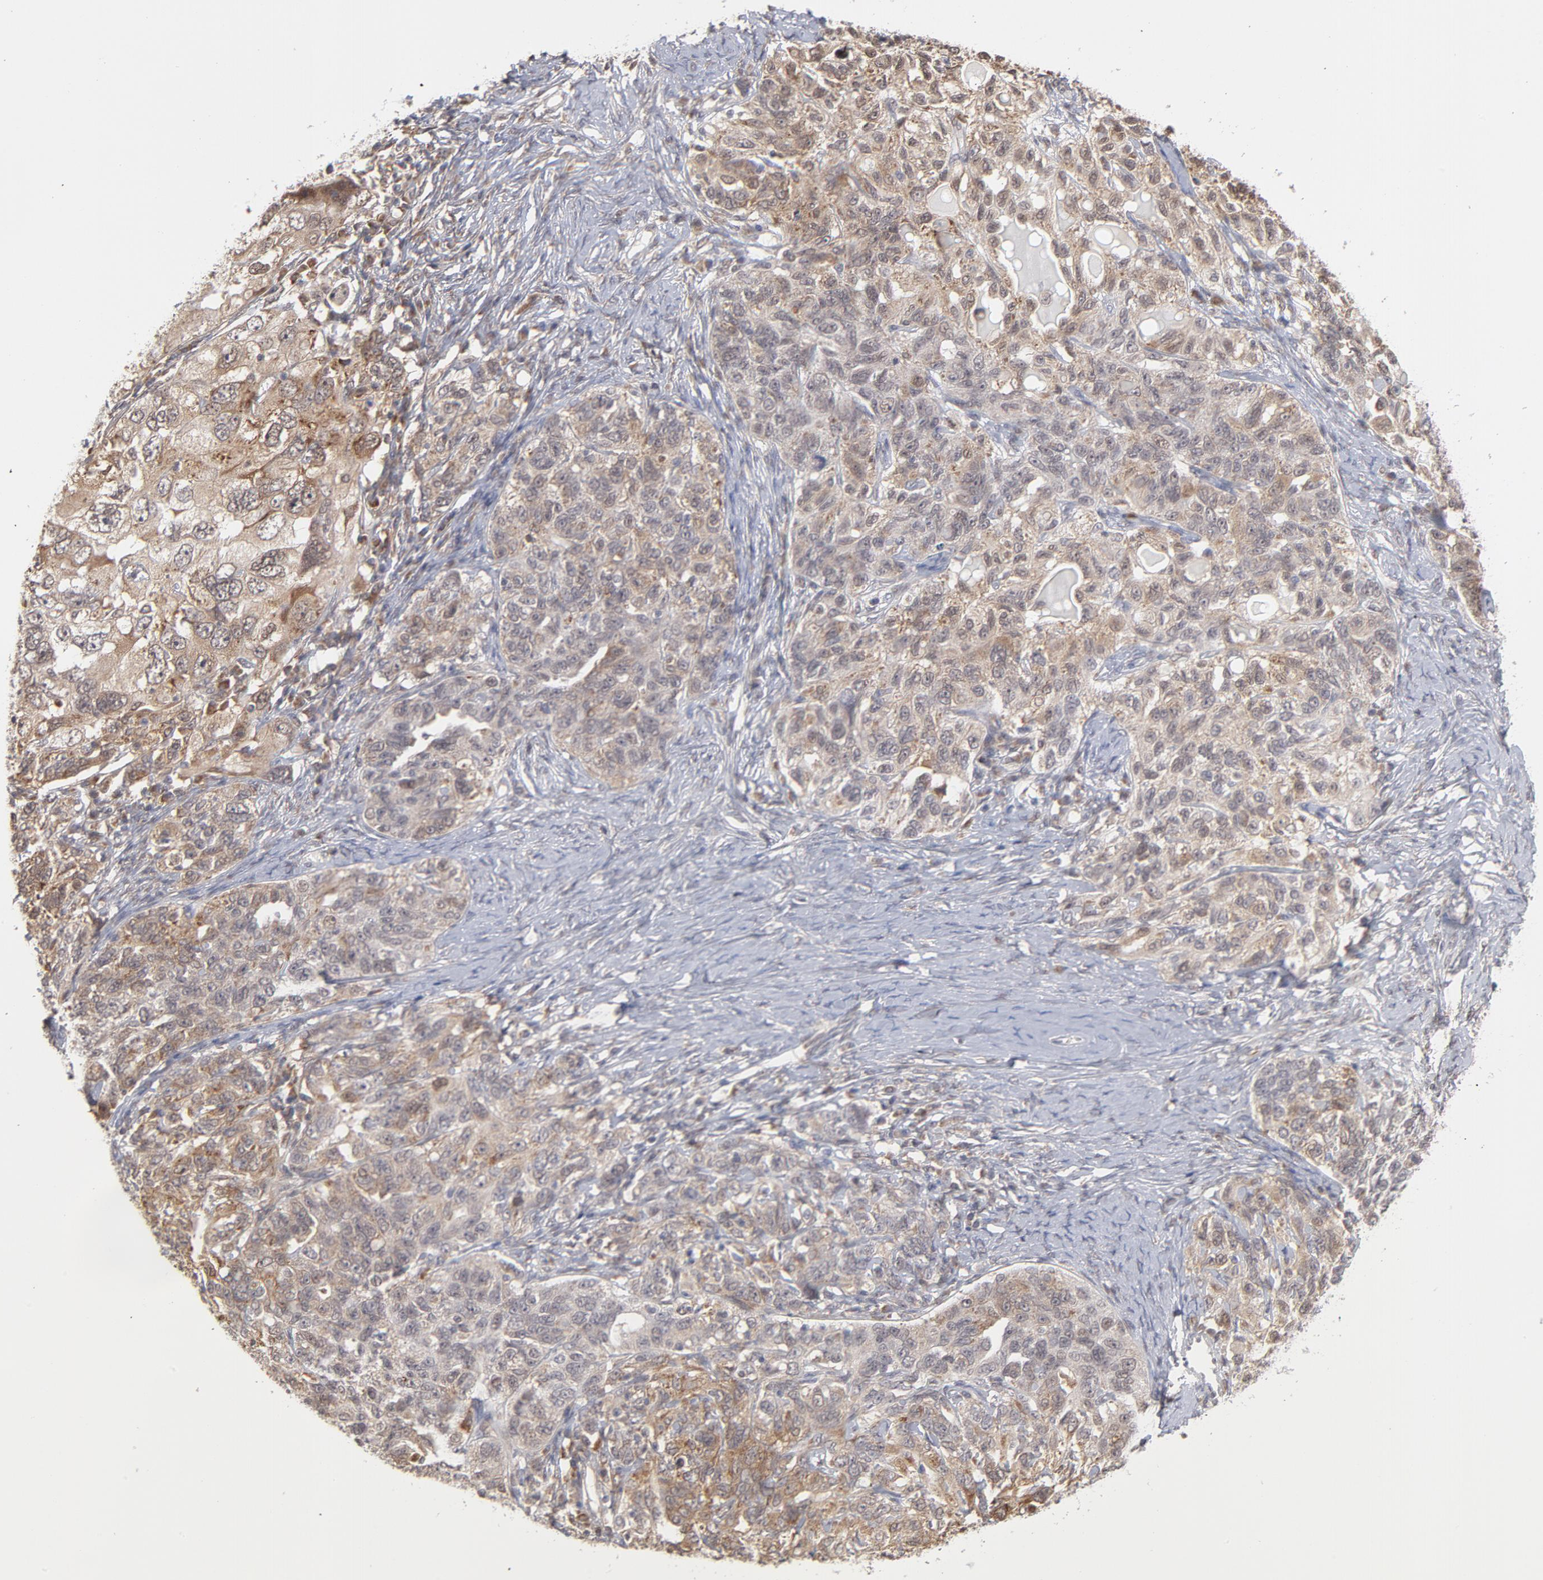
{"staining": {"intensity": "weak", "quantity": "<25%", "location": "cytoplasmic/membranous,nuclear"}, "tissue": "ovarian cancer", "cell_type": "Tumor cells", "image_type": "cancer", "snomed": [{"axis": "morphology", "description": "Cystadenocarcinoma, serous, NOS"}, {"axis": "topography", "description": "Ovary"}], "caption": "DAB immunohistochemical staining of ovarian cancer demonstrates no significant expression in tumor cells.", "gene": "OAS1", "patient": {"sex": "female", "age": 82}}